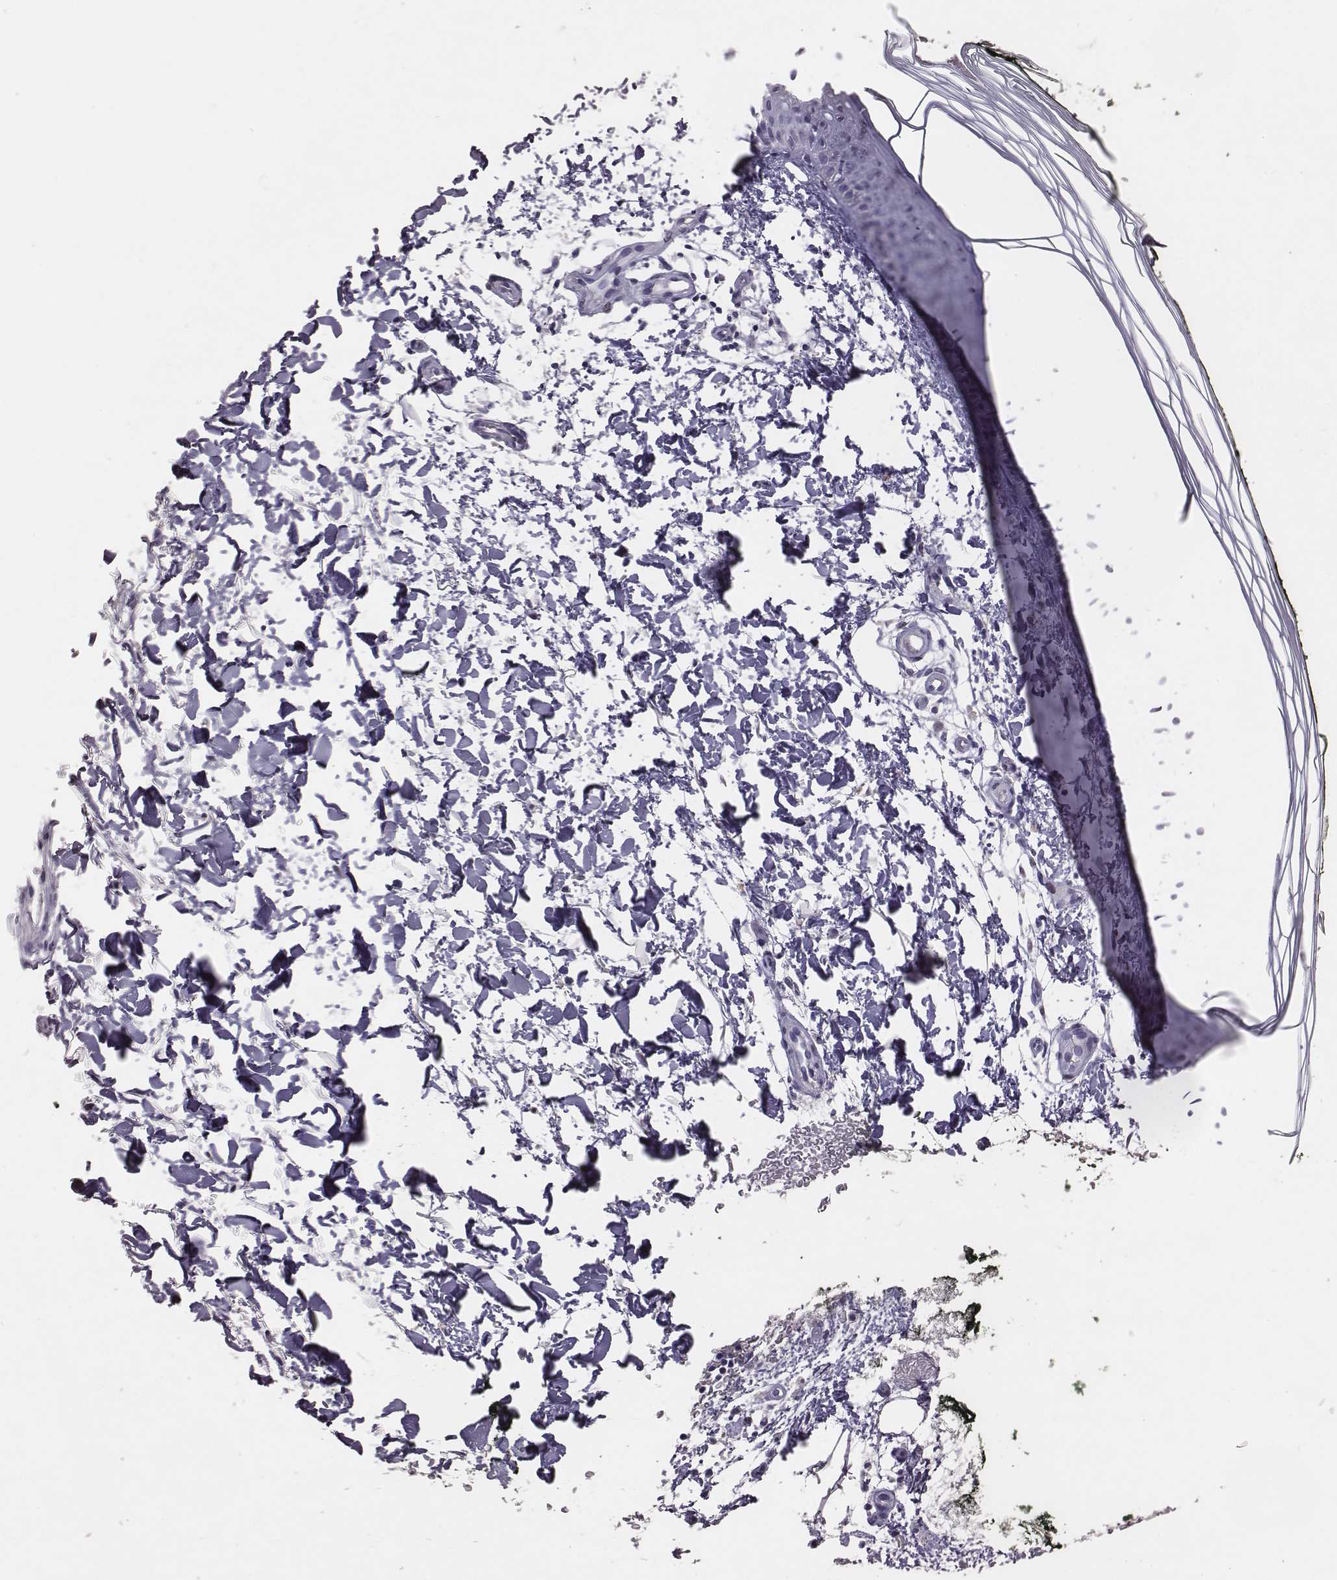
{"staining": {"intensity": "negative", "quantity": "none", "location": "none"}, "tissue": "skin", "cell_type": "Fibroblasts", "image_type": "normal", "snomed": [{"axis": "morphology", "description": "Normal tissue, NOS"}, {"axis": "topography", "description": "Skin"}], "caption": "The immunohistochemistry (IHC) histopathology image has no significant positivity in fibroblasts of skin.", "gene": "EN1", "patient": {"sex": "female", "age": 62}}